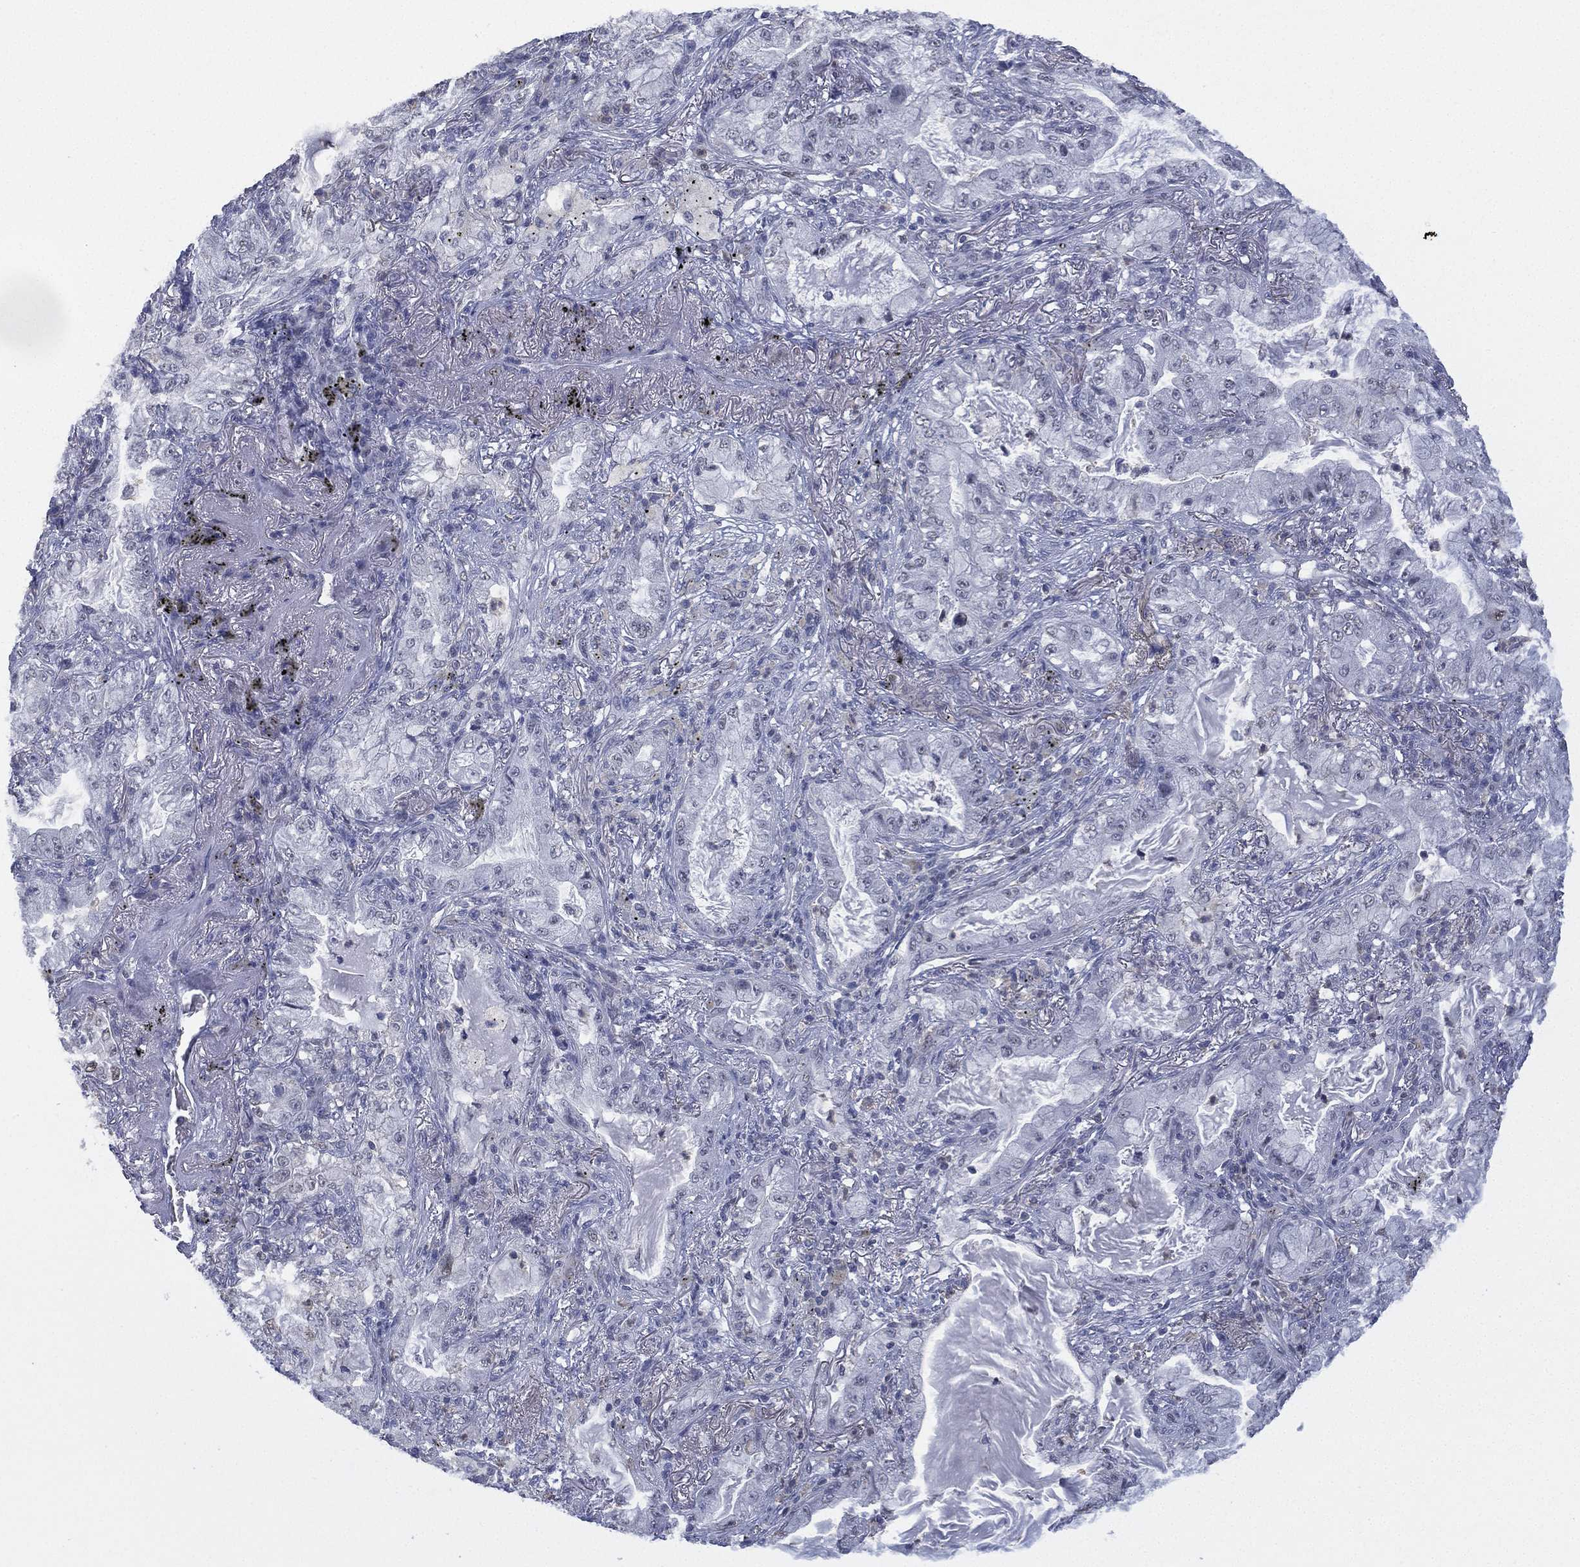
{"staining": {"intensity": "negative", "quantity": "none", "location": "none"}, "tissue": "lung cancer", "cell_type": "Tumor cells", "image_type": "cancer", "snomed": [{"axis": "morphology", "description": "Adenocarcinoma, NOS"}, {"axis": "topography", "description": "Lung"}], "caption": "There is no significant staining in tumor cells of lung cancer.", "gene": "ZNF711", "patient": {"sex": "female", "age": 73}}